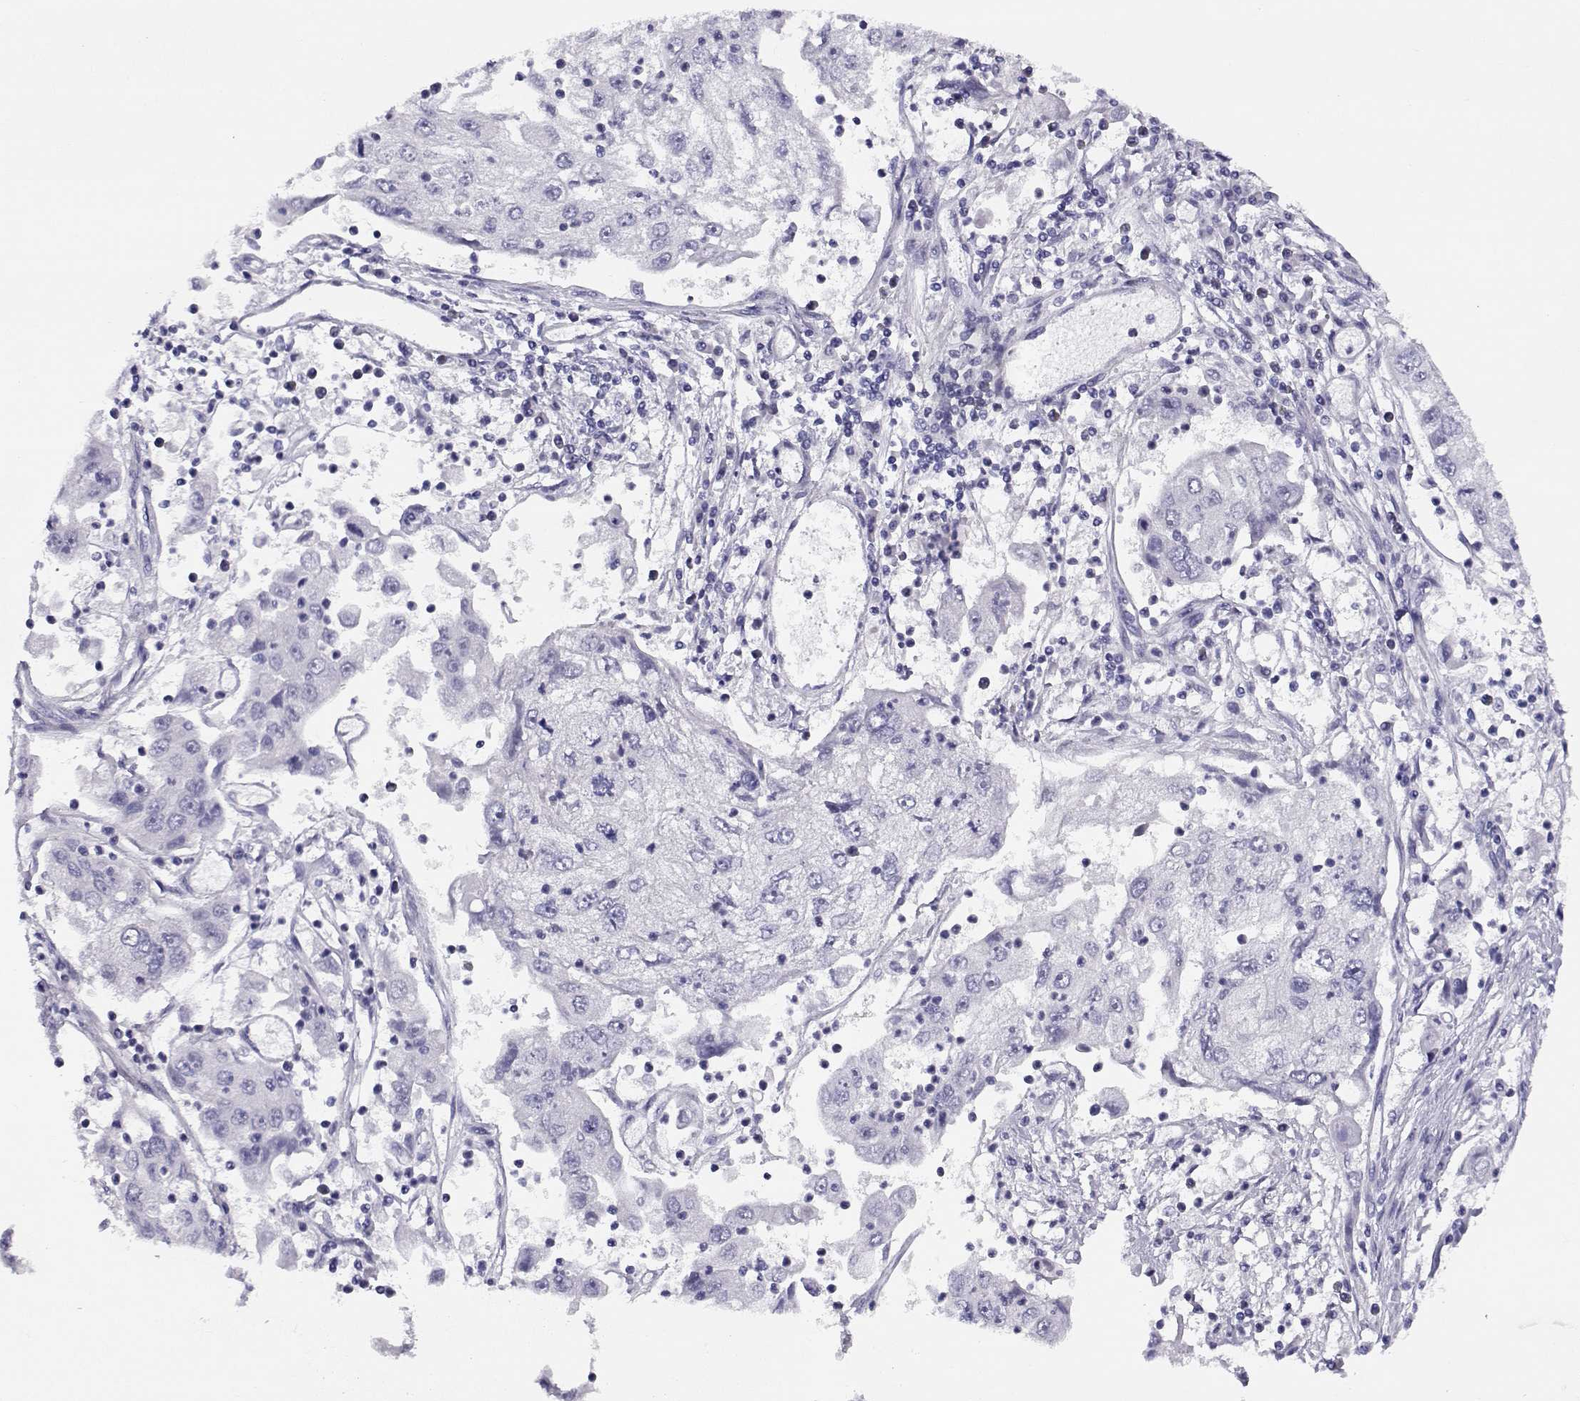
{"staining": {"intensity": "negative", "quantity": "none", "location": "none"}, "tissue": "cervical cancer", "cell_type": "Tumor cells", "image_type": "cancer", "snomed": [{"axis": "morphology", "description": "Squamous cell carcinoma, NOS"}, {"axis": "topography", "description": "Cervix"}], "caption": "This image is of cervical cancer stained with IHC to label a protein in brown with the nuclei are counter-stained blue. There is no staining in tumor cells.", "gene": "CREB3L3", "patient": {"sex": "female", "age": 36}}